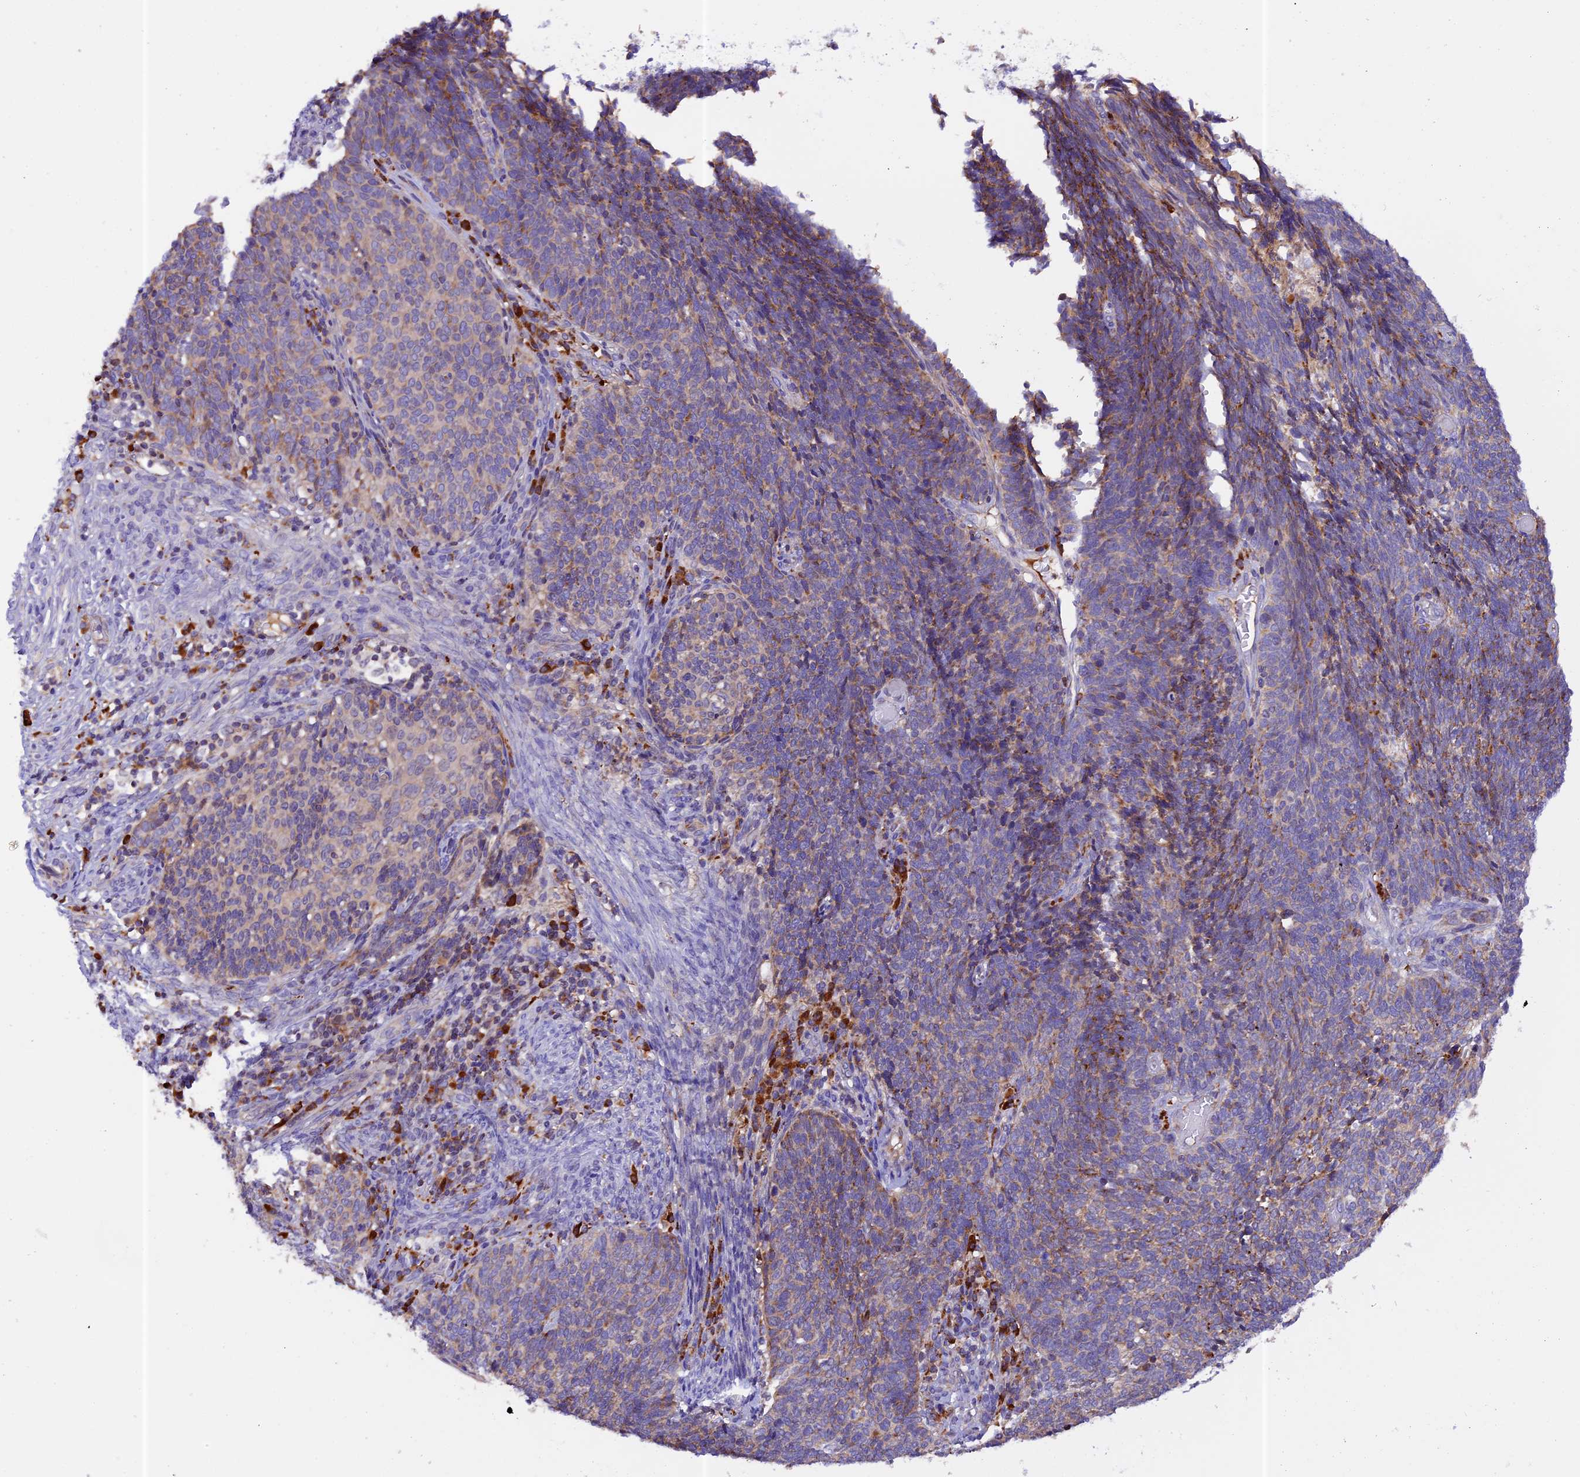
{"staining": {"intensity": "weak", "quantity": "25%-75%", "location": "cytoplasmic/membranous"}, "tissue": "cervical cancer", "cell_type": "Tumor cells", "image_type": "cancer", "snomed": [{"axis": "morphology", "description": "Squamous cell carcinoma, NOS"}, {"axis": "topography", "description": "Cervix"}], "caption": "Cervical cancer tissue shows weak cytoplasmic/membranous staining in about 25%-75% of tumor cells", "gene": "METTL22", "patient": {"sex": "female", "age": 39}}